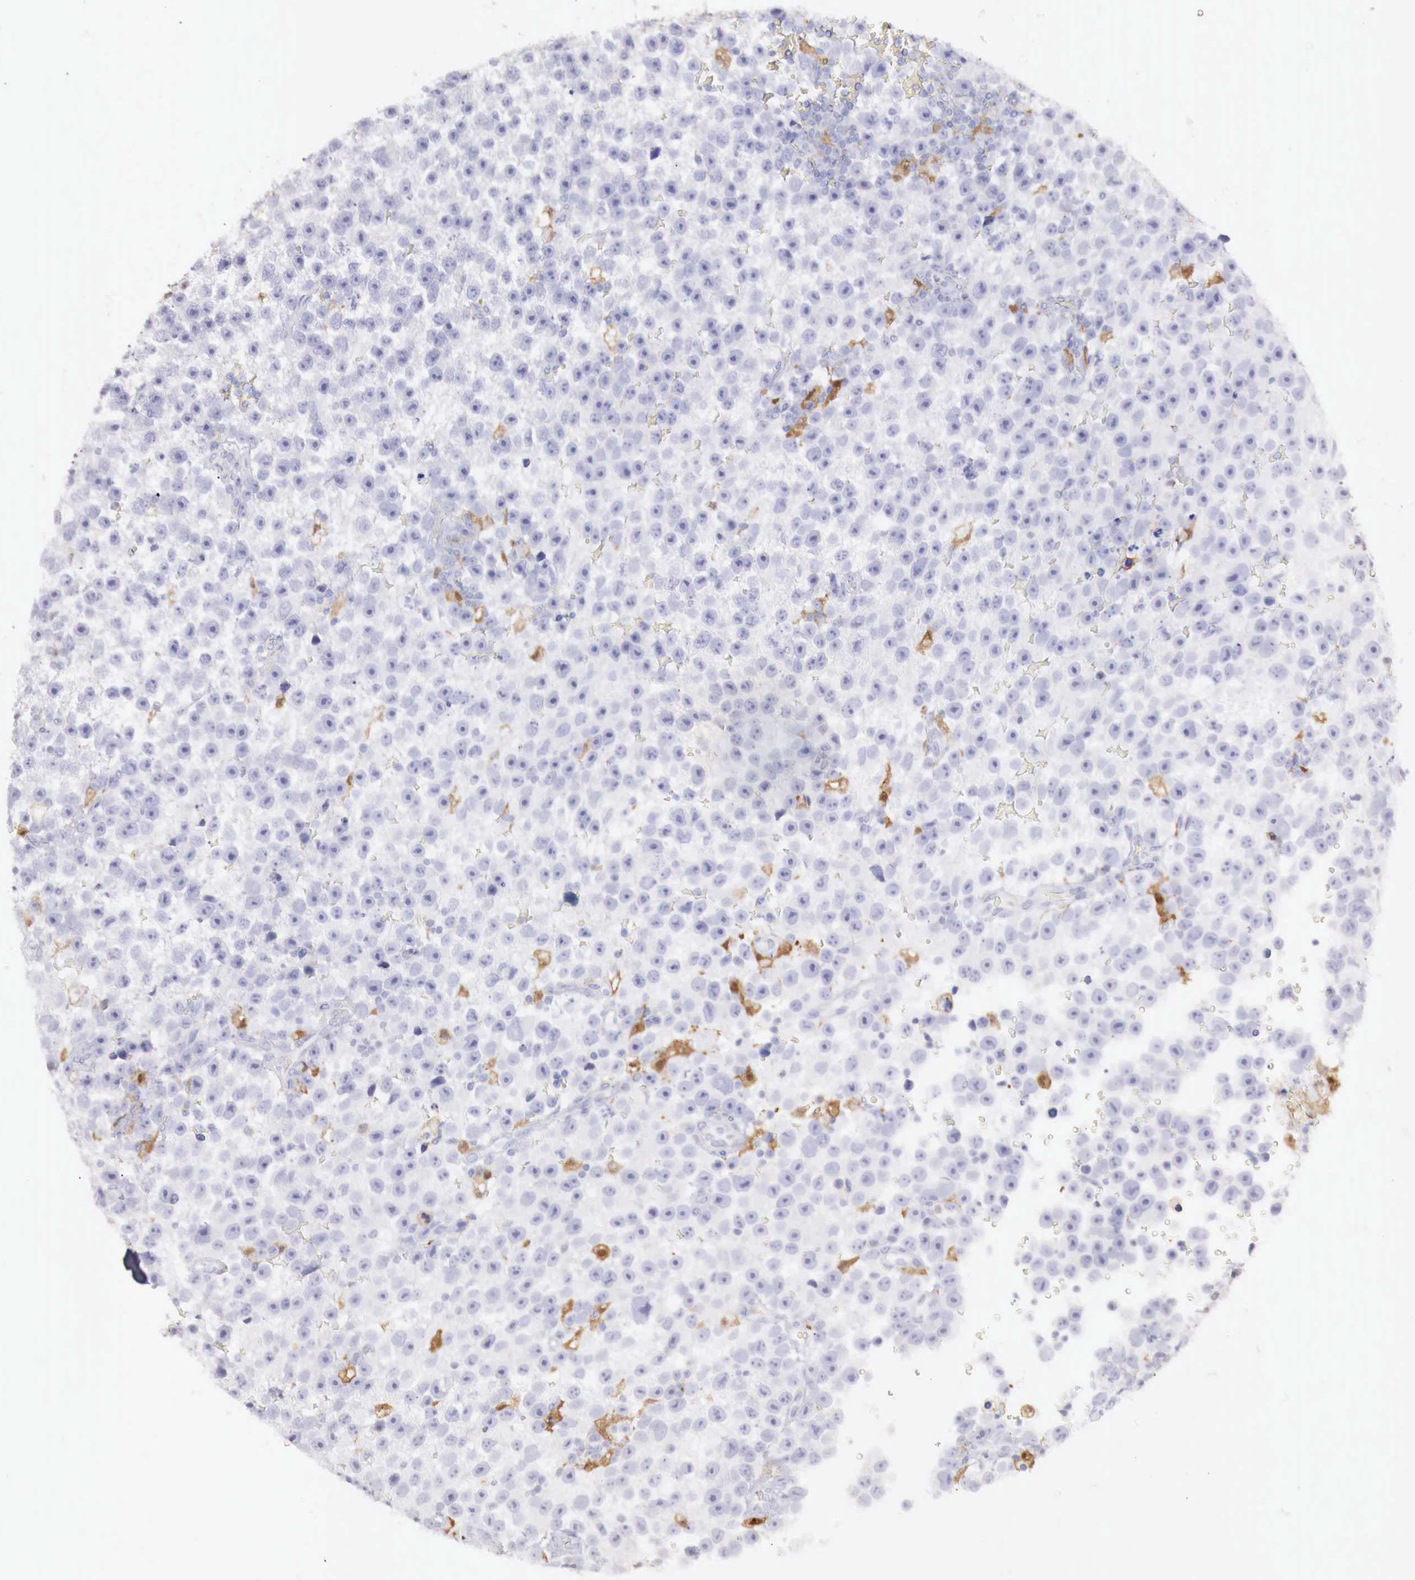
{"staining": {"intensity": "negative", "quantity": "none", "location": "none"}, "tissue": "testis cancer", "cell_type": "Tumor cells", "image_type": "cancer", "snomed": [{"axis": "morphology", "description": "Seminoma, NOS"}, {"axis": "topography", "description": "Testis"}], "caption": "This is a image of IHC staining of testis cancer (seminoma), which shows no positivity in tumor cells.", "gene": "RENBP", "patient": {"sex": "male", "age": 33}}